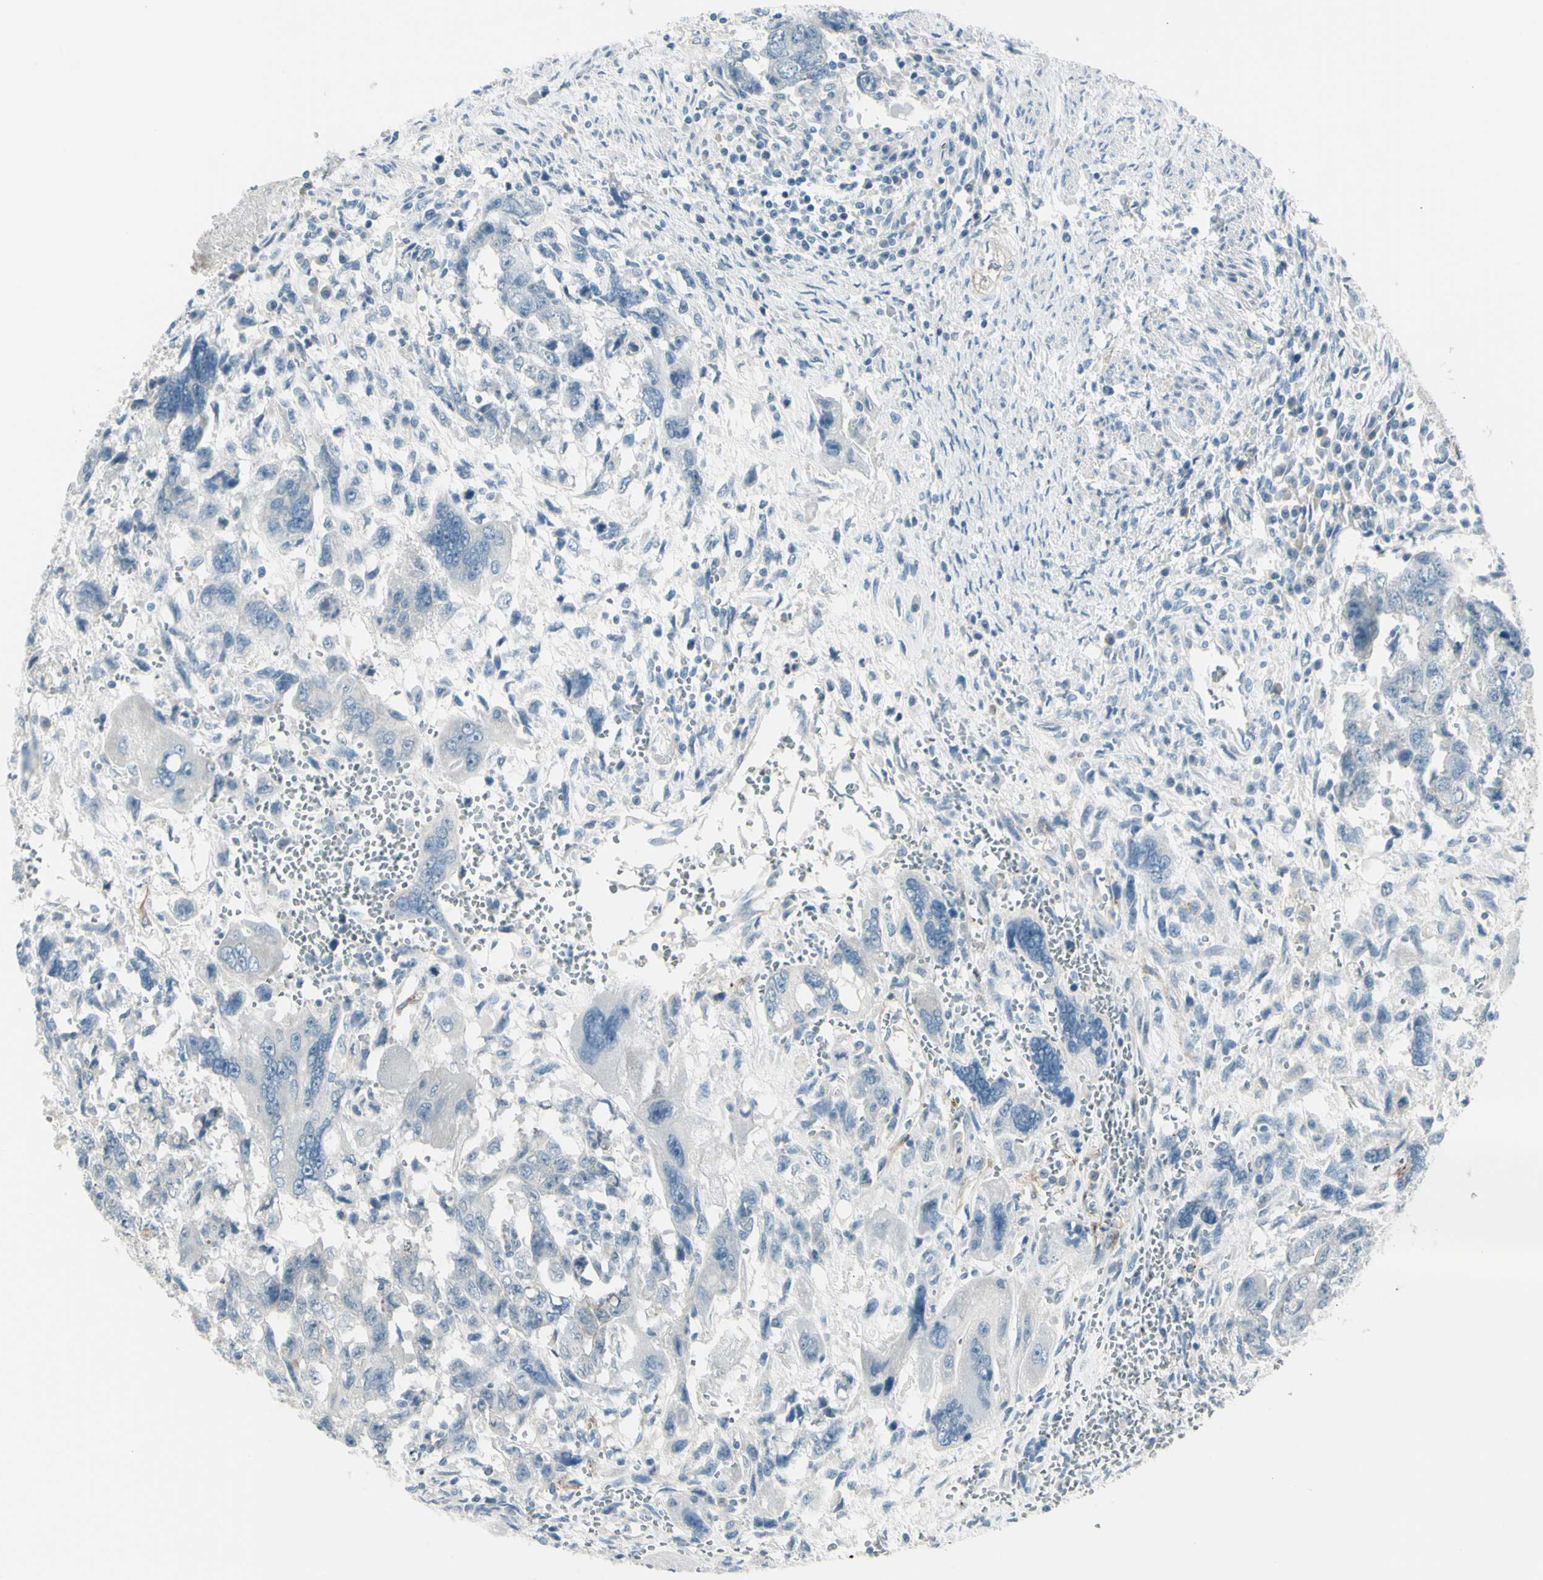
{"staining": {"intensity": "negative", "quantity": "none", "location": "none"}, "tissue": "testis cancer", "cell_type": "Tumor cells", "image_type": "cancer", "snomed": [{"axis": "morphology", "description": "Carcinoma, Embryonal, NOS"}, {"axis": "topography", "description": "Testis"}], "caption": "Image shows no significant protein staining in tumor cells of testis cancer (embryonal carcinoma).", "gene": "GPR34", "patient": {"sex": "male", "age": 28}}